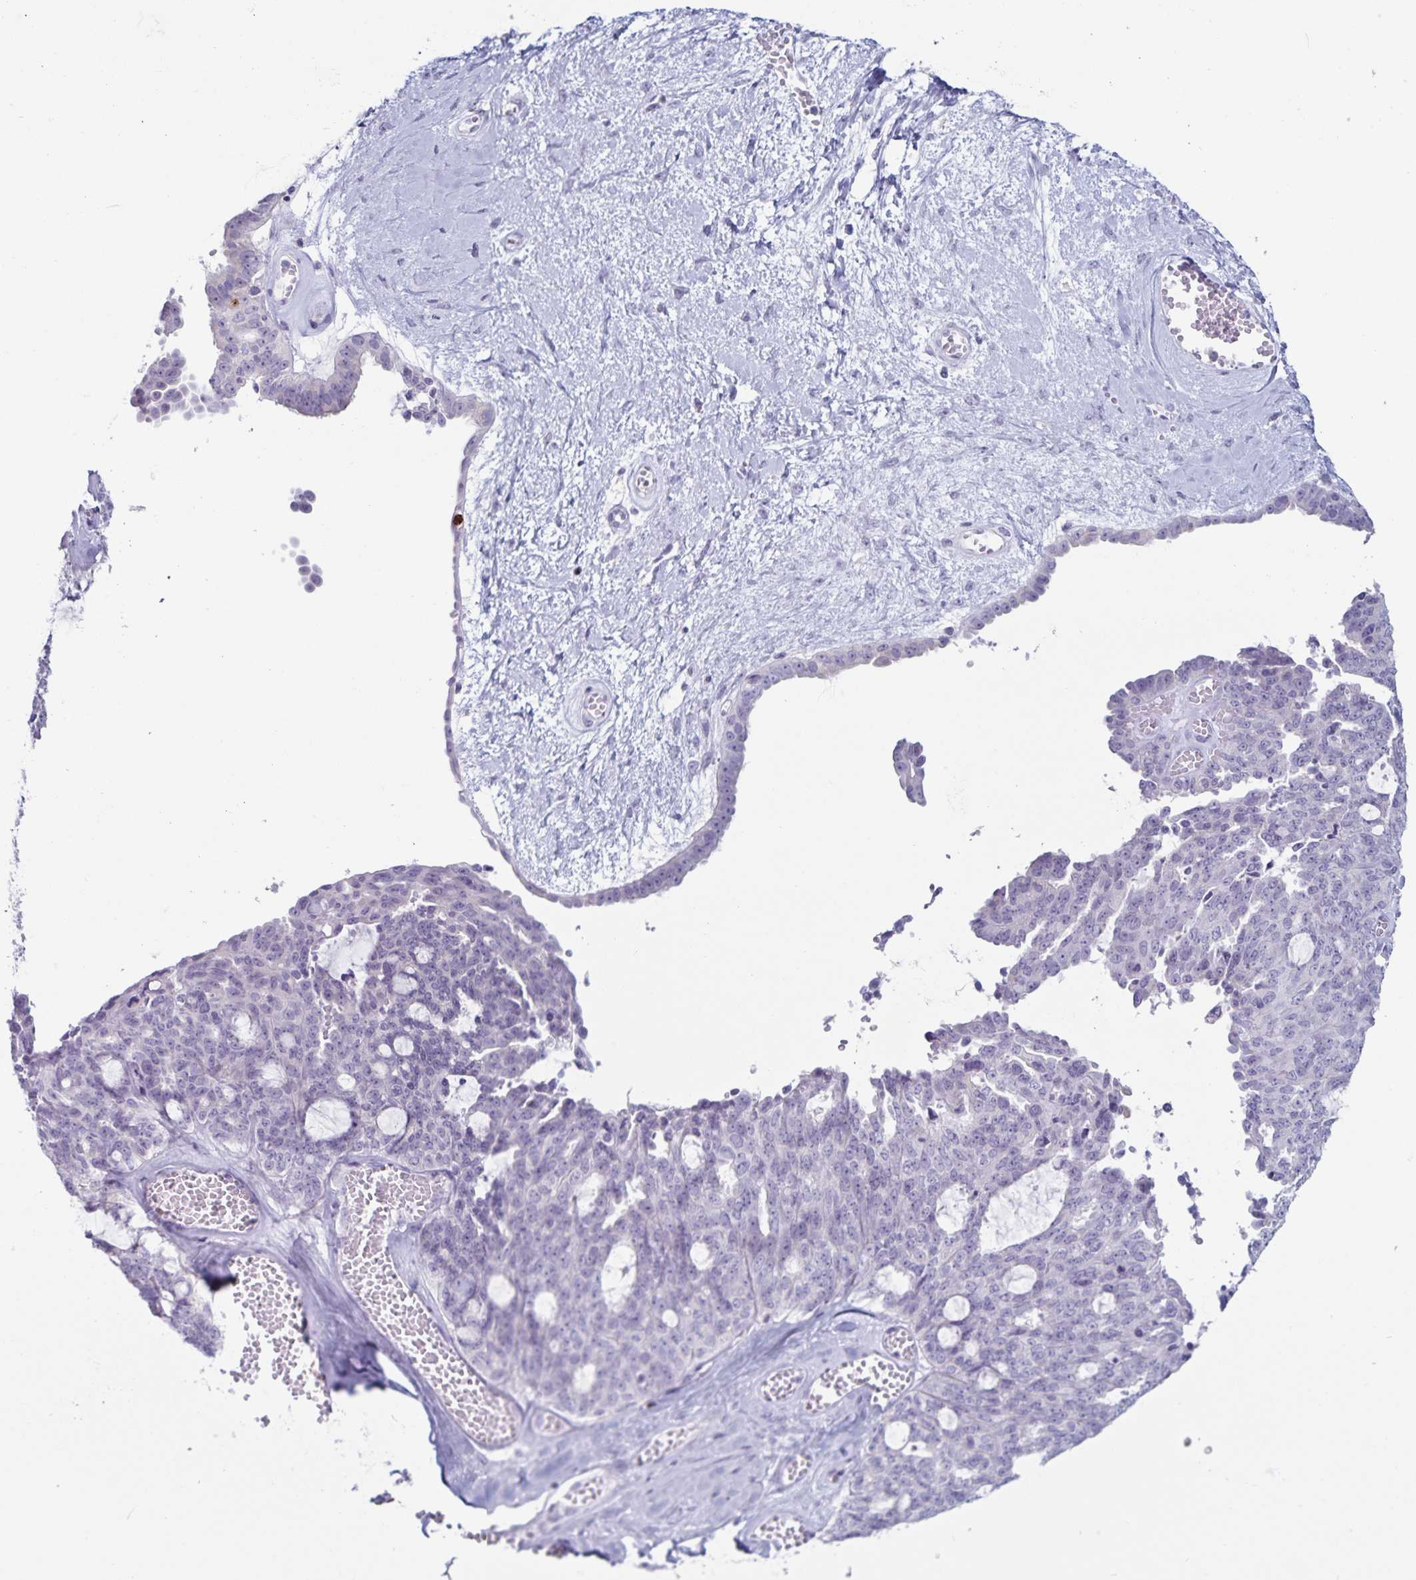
{"staining": {"intensity": "negative", "quantity": "none", "location": "none"}, "tissue": "ovarian cancer", "cell_type": "Tumor cells", "image_type": "cancer", "snomed": [{"axis": "morphology", "description": "Cystadenocarcinoma, serous, NOS"}, {"axis": "topography", "description": "Ovary"}], "caption": "Serous cystadenocarcinoma (ovarian) stained for a protein using immunohistochemistry exhibits no staining tumor cells.", "gene": "GNLY", "patient": {"sex": "female", "age": 71}}